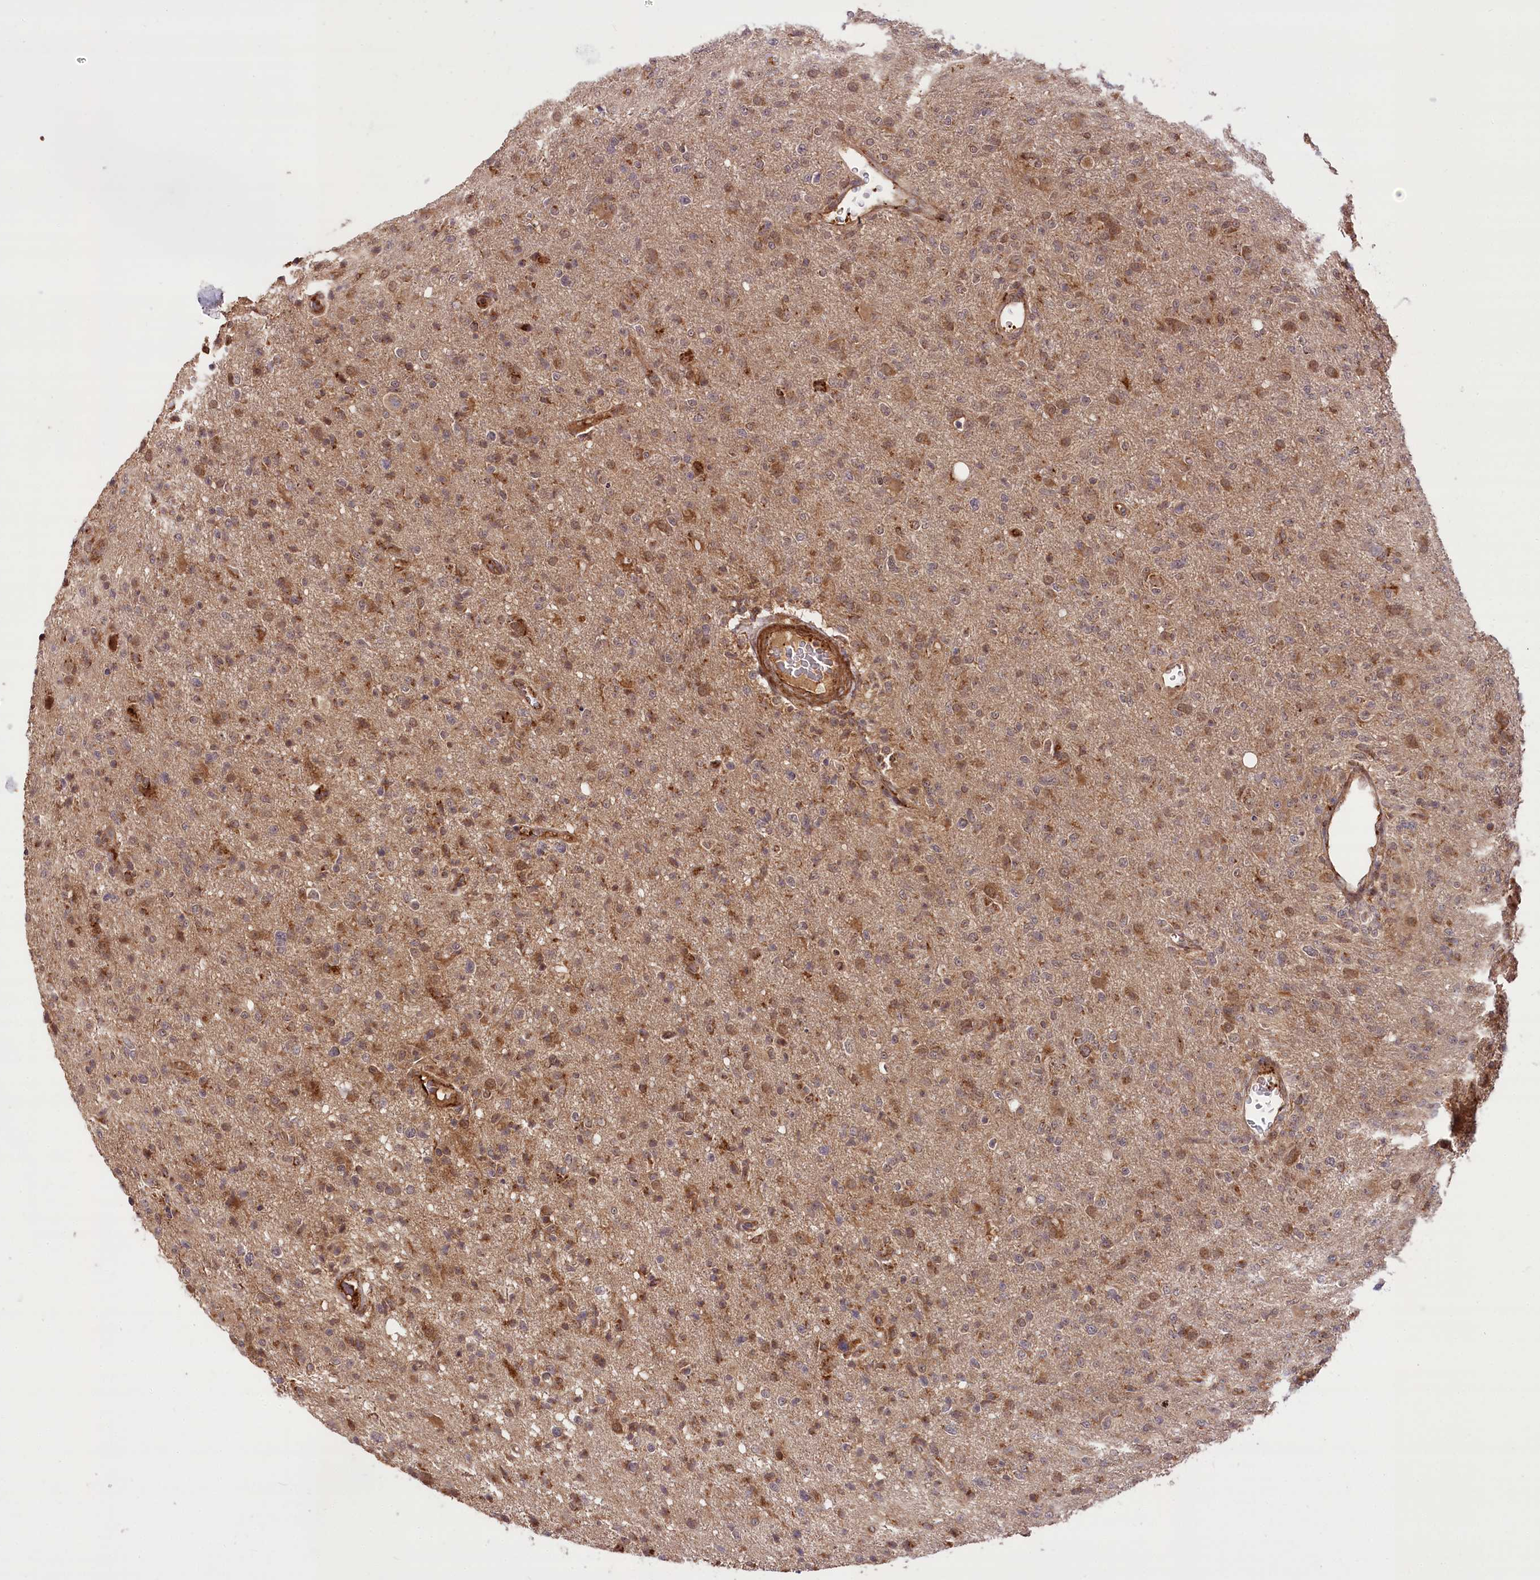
{"staining": {"intensity": "moderate", "quantity": "25%-75%", "location": "cytoplasmic/membranous"}, "tissue": "glioma", "cell_type": "Tumor cells", "image_type": "cancer", "snomed": [{"axis": "morphology", "description": "Glioma, malignant, High grade"}, {"axis": "topography", "description": "Brain"}], "caption": "IHC staining of high-grade glioma (malignant), which shows medium levels of moderate cytoplasmic/membranous staining in approximately 25%-75% of tumor cells indicating moderate cytoplasmic/membranous protein expression. The staining was performed using DAB (3,3'-diaminobenzidine) (brown) for protein detection and nuclei were counterstained in hematoxylin (blue).", "gene": "CARD19", "patient": {"sex": "female", "age": 57}}